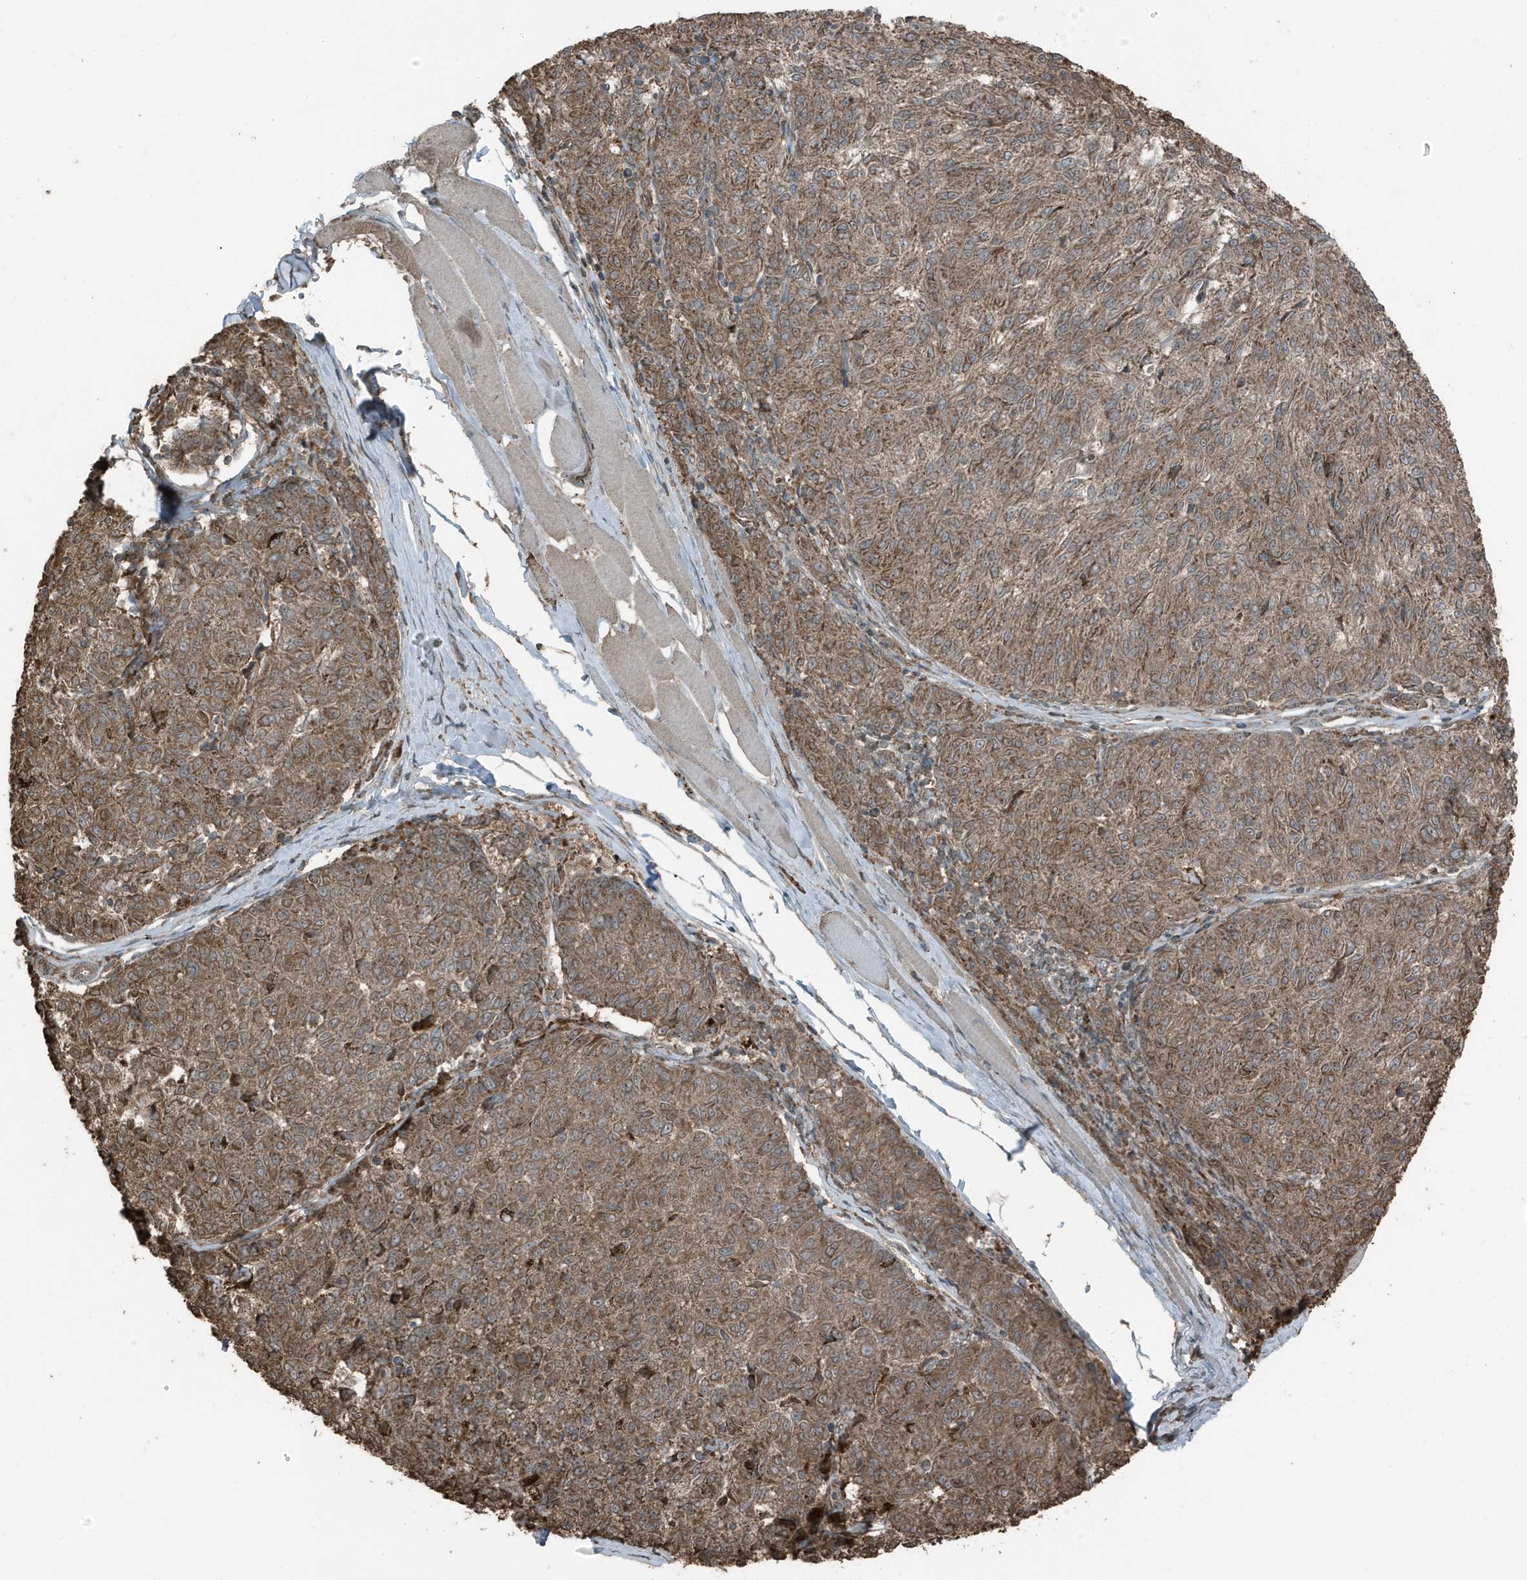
{"staining": {"intensity": "moderate", "quantity": ">75%", "location": "cytoplasmic/membranous"}, "tissue": "melanoma", "cell_type": "Tumor cells", "image_type": "cancer", "snomed": [{"axis": "morphology", "description": "Malignant melanoma, NOS"}, {"axis": "topography", "description": "Skin"}], "caption": "The immunohistochemical stain highlights moderate cytoplasmic/membranous staining in tumor cells of malignant melanoma tissue.", "gene": "AZI2", "patient": {"sex": "female", "age": 72}}